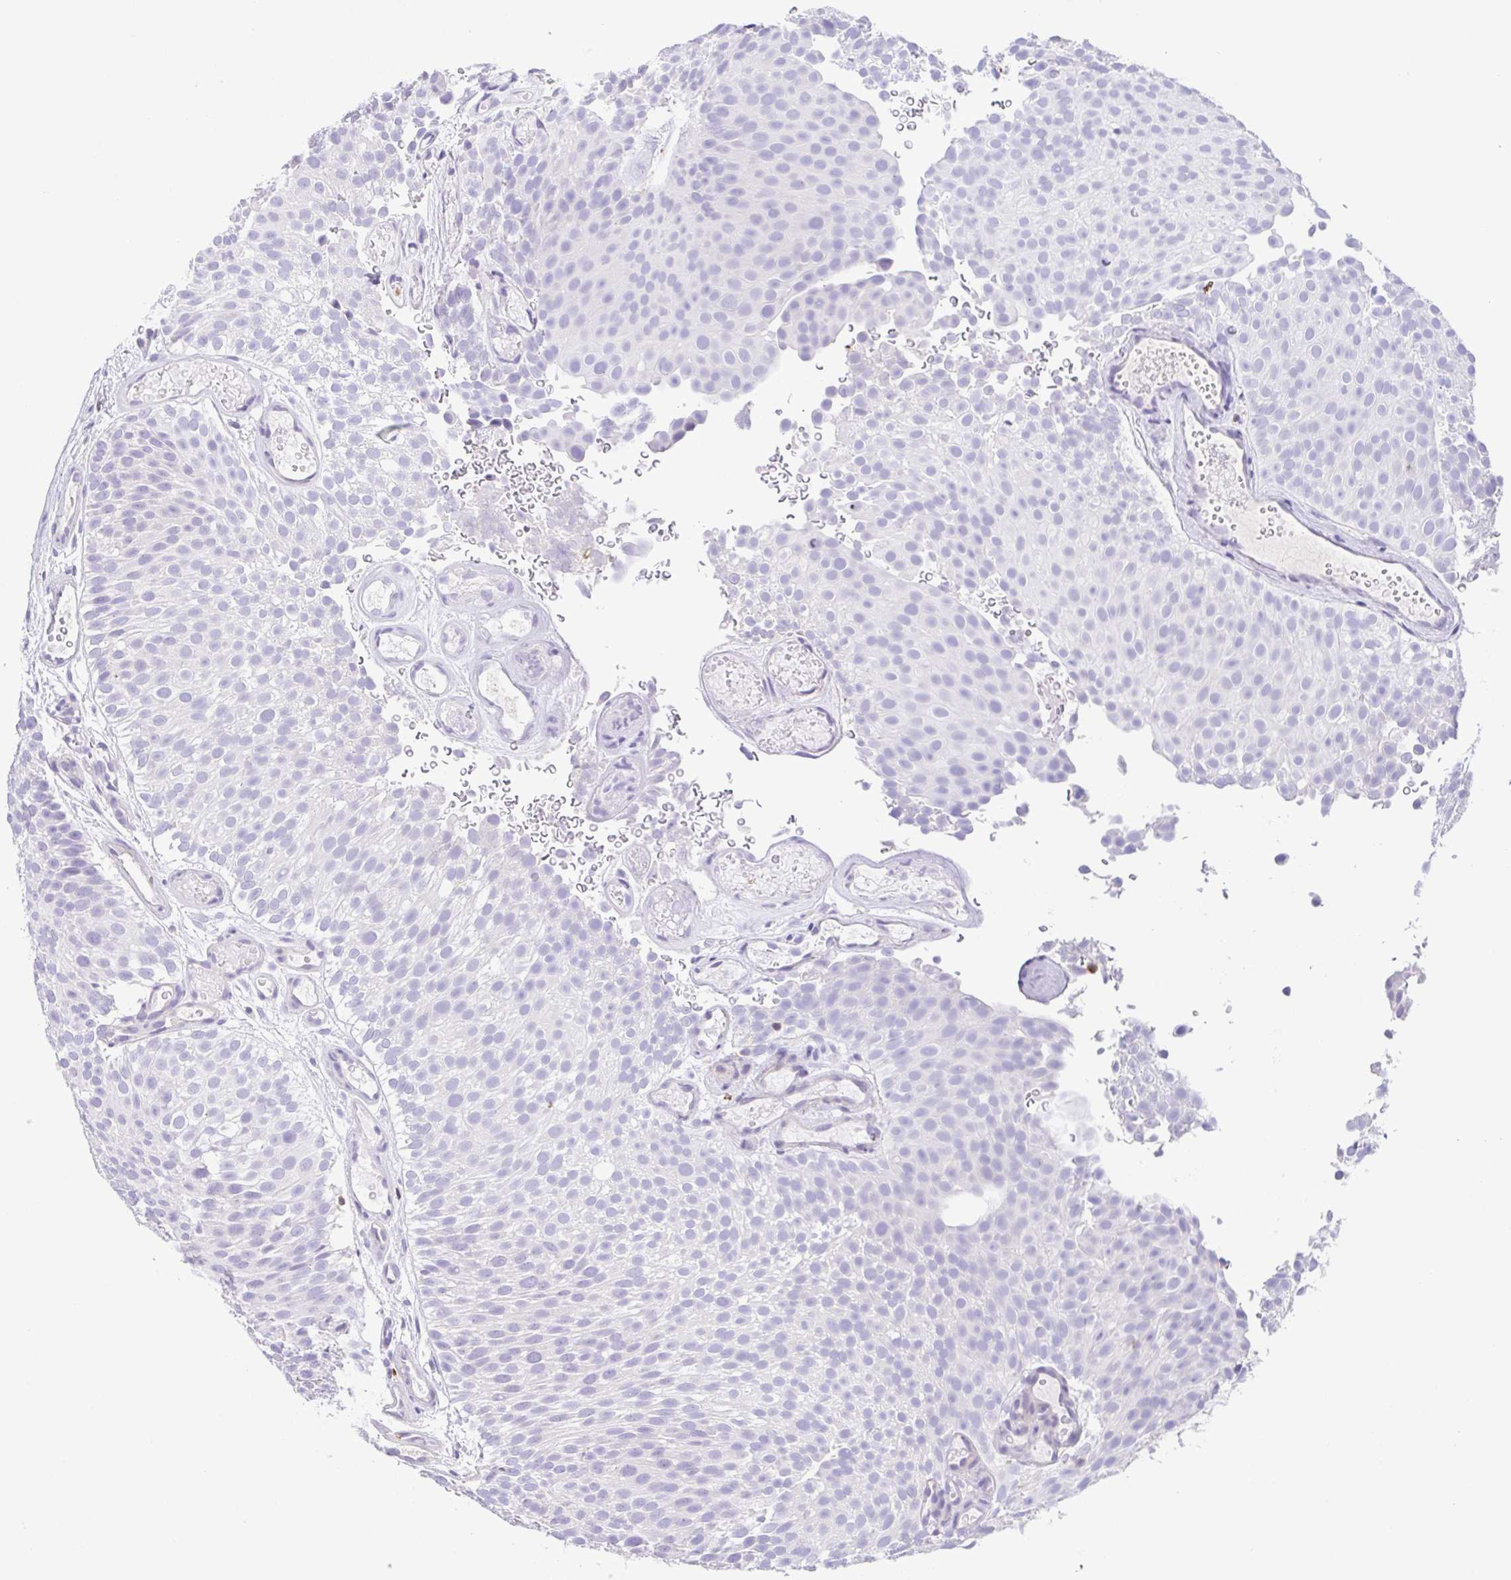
{"staining": {"intensity": "negative", "quantity": "none", "location": "none"}, "tissue": "urothelial cancer", "cell_type": "Tumor cells", "image_type": "cancer", "snomed": [{"axis": "morphology", "description": "Urothelial carcinoma, Low grade"}, {"axis": "topography", "description": "Urinary bladder"}], "caption": "Urothelial cancer was stained to show a protein in brown. There is no significant staining in tumor cells. (Stains: DAB immunohistochemistry with hematoxylin counter stain, Microscopy: brightfield microscopy at high magnification).", "gene": "PGLYRP1", "patient": {"sex": "male", "age": 78}}